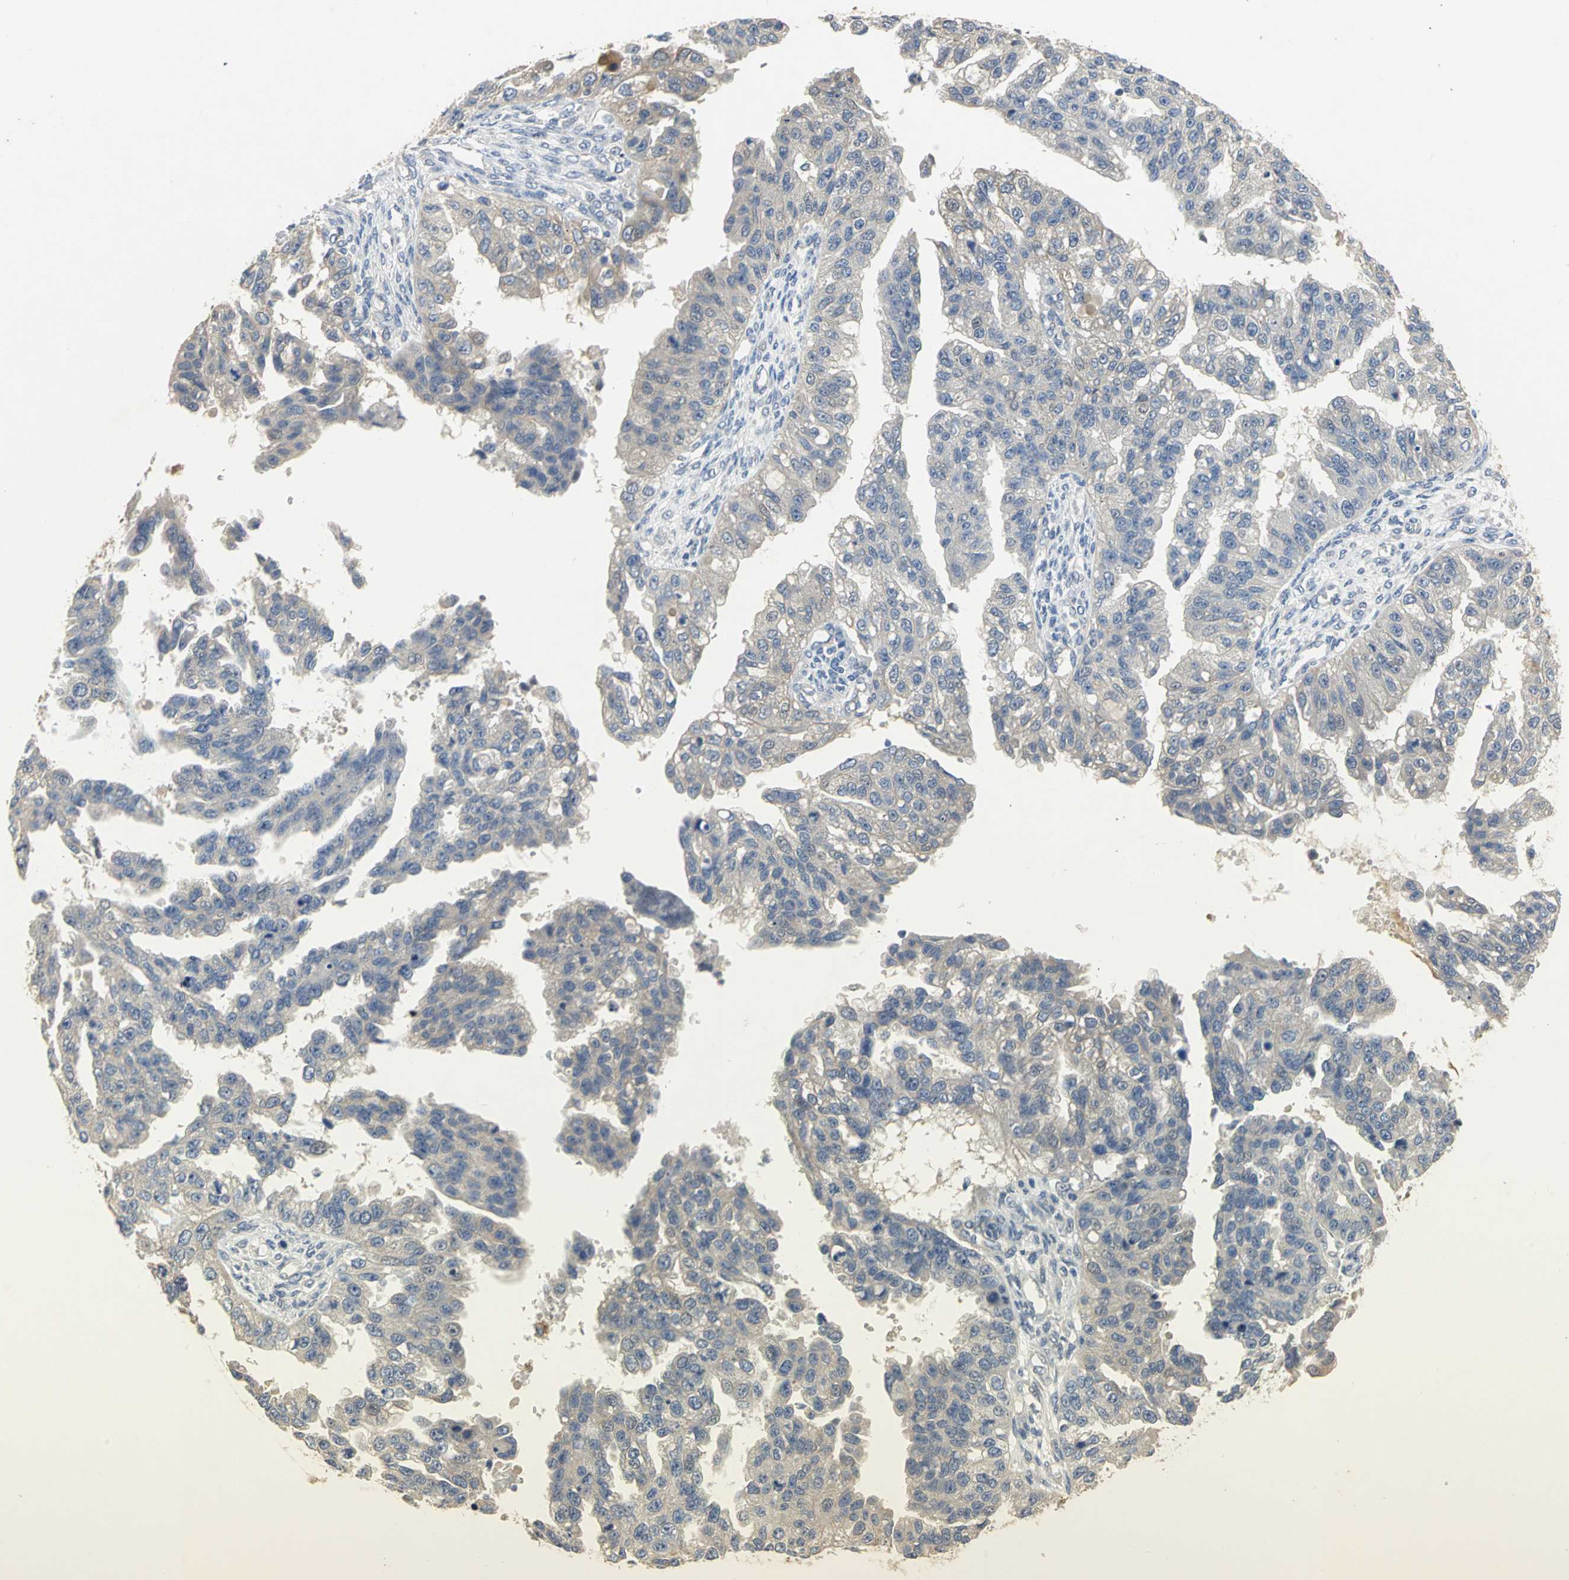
{"staining": {"intensity": "negative", "quantity": "none", "location": "none"}, "tissue": "ovarian cancer", "cell_type": "Tumor cells", "image_type": "cancer", "snomed": [{"axis": "morphology", "description": "Cystadenocarcinoma, serous, NOS"}, {"axis": "topography", "description": "Ovary"}], "caption": "The immunohistochemistry (IHC) histopathology image has no significant expression in tumor cells of ovarian cancer tissue.", "gene": "IL17RB", "patient": {"sex": "female", "age": 58}}